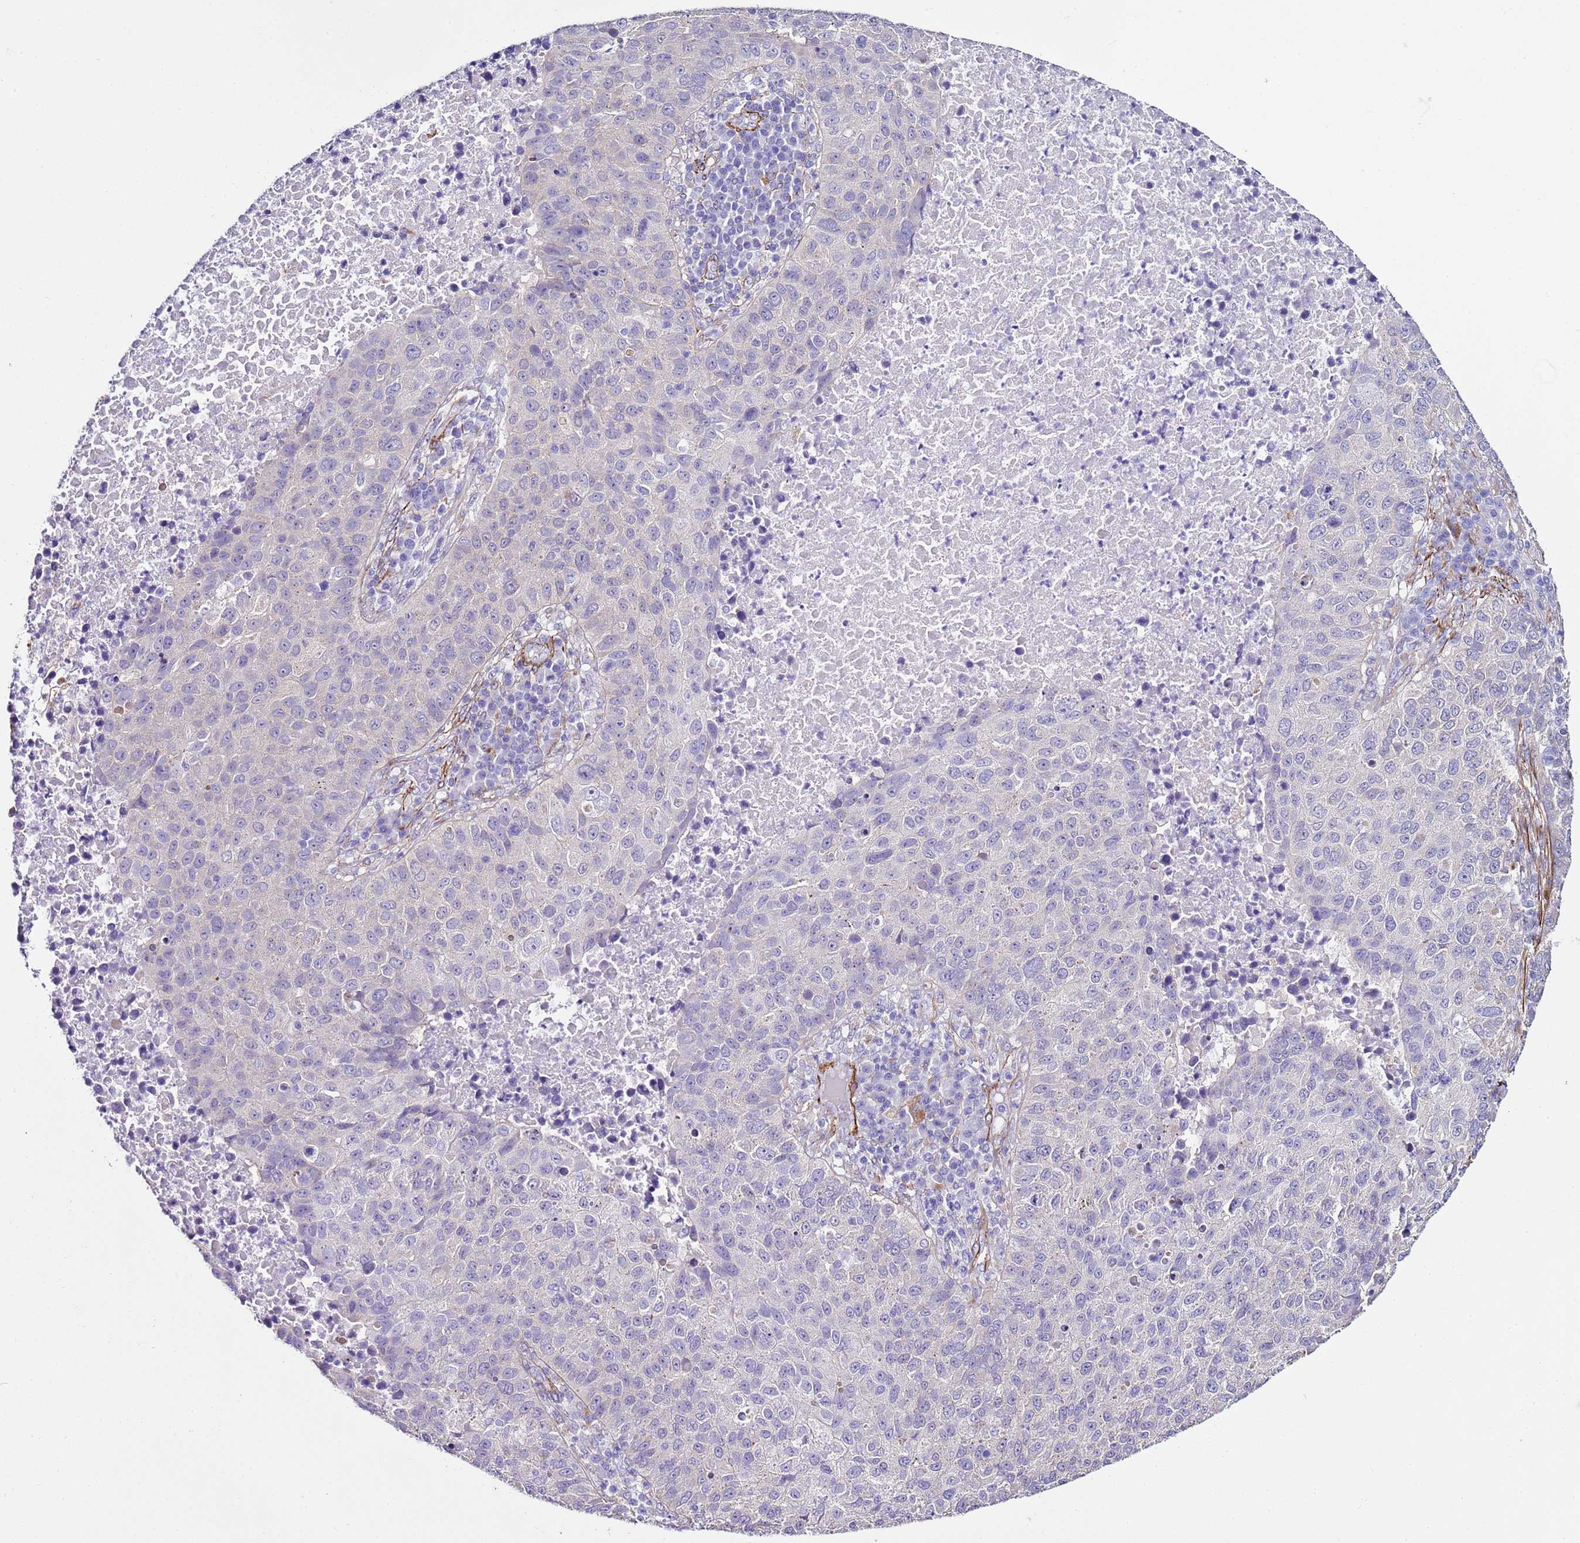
{"staining": {"intensity": "negative", "quantity": "none", "location": "none"}, "tissue": "lung cancer", "cell_type": "Tumor cells", "image_type": "cancer", "snomed": [{"axis": "morphology", "description": "Squamous cell carcinoma, NOS"}, {"axis": "topography", "description": "Lung"}], "caption": "IHC image of lung cancer stained for a protein (brown), which displays no staining in tumor cells.", "gene": "RABL2B", "patient": {"sex": "male", "age": 73}}